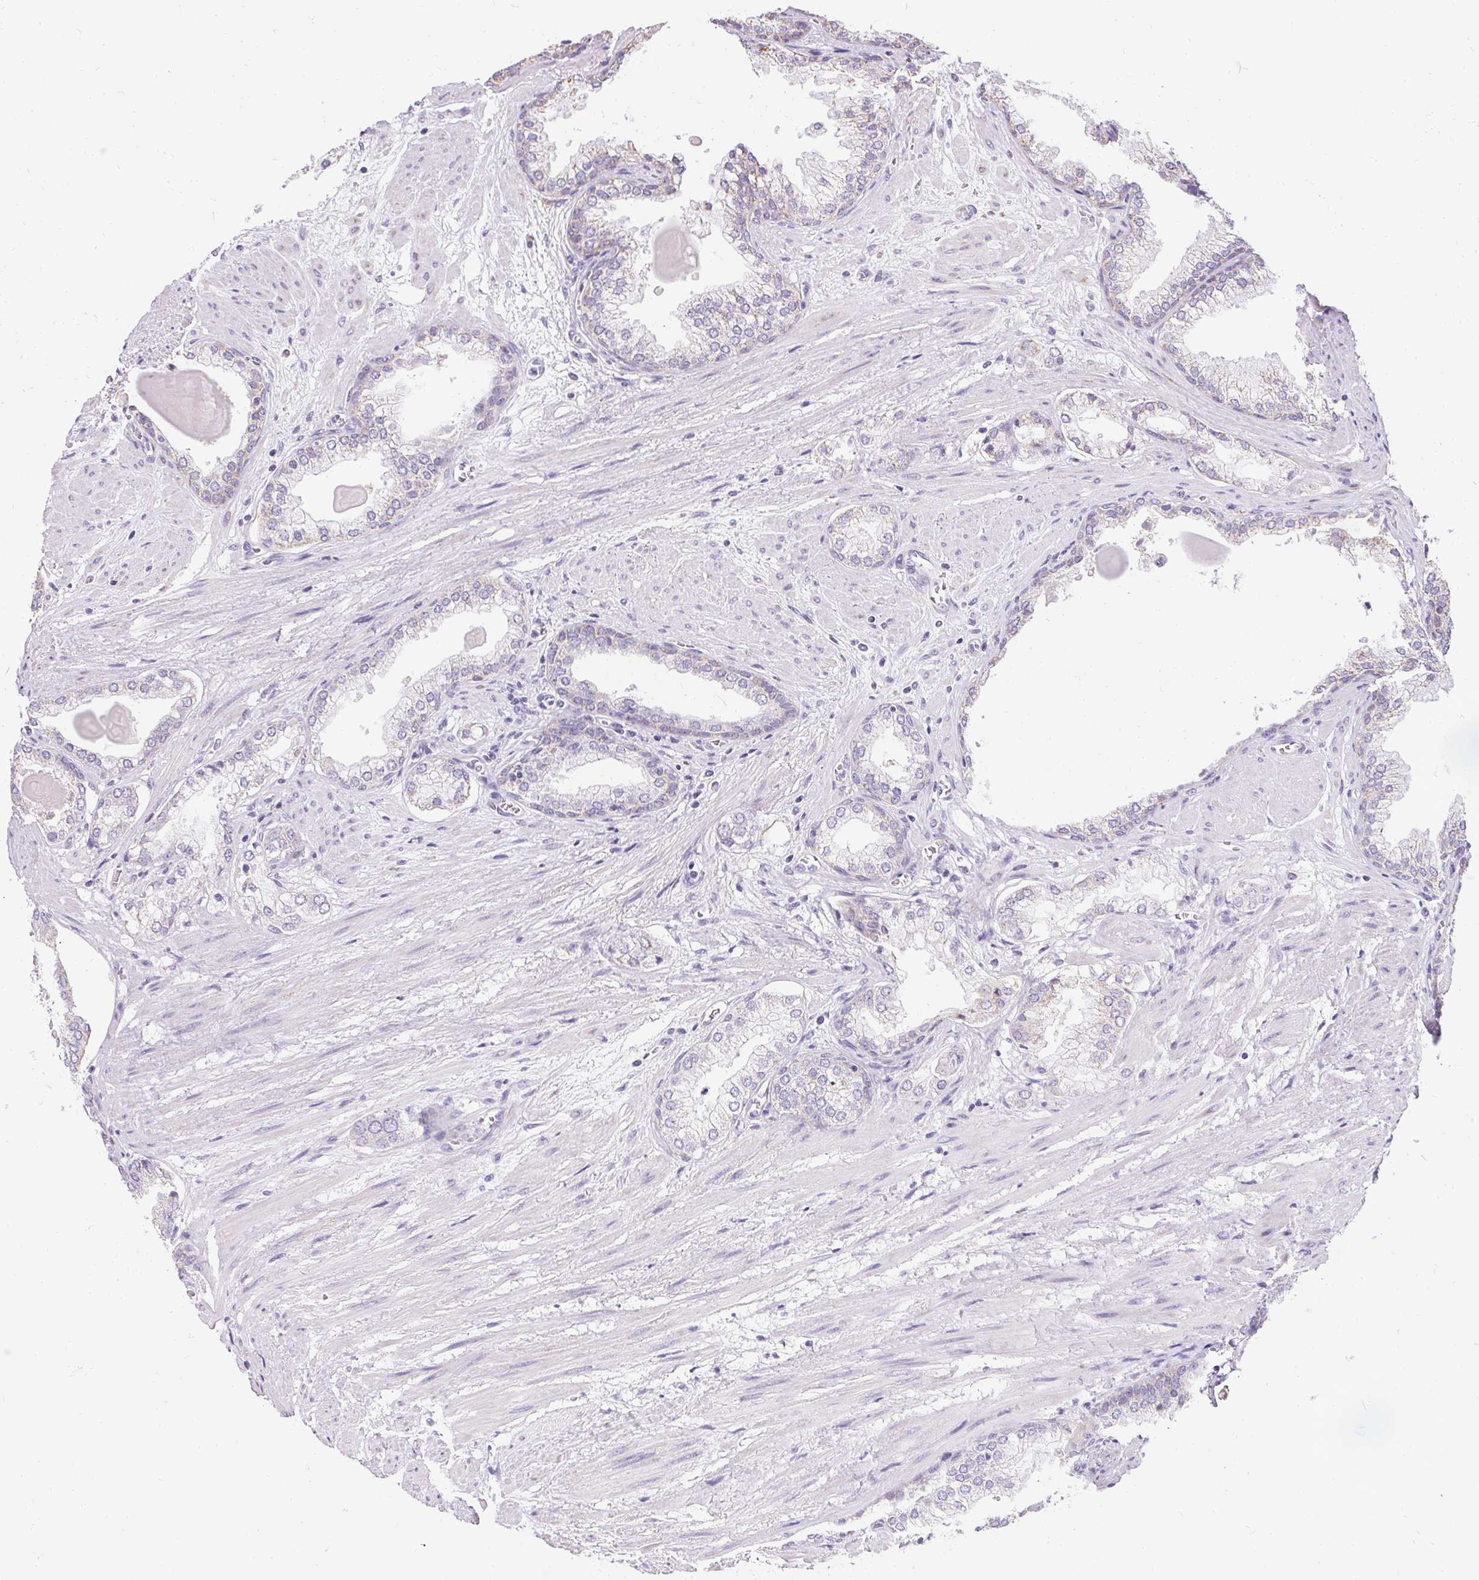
{"staining": {"intensity": "negative", "quantity": "none", "location": "none"}, "tissue": "prostate cancer", "cell_type": "Tumor cells", "image_type": "cancer", "snomed": [{"axis": "morphology", "description": "Adenocarcinoma, Low grade"}, {"axis": "topography", "description": "Prostate"}], "caption": "Immunohistochemical staining of human prostate cancer reveals no significant expression in tumor cells.", "gene": "ASGR2", "patient": {"sex": "male", "age": 64}}